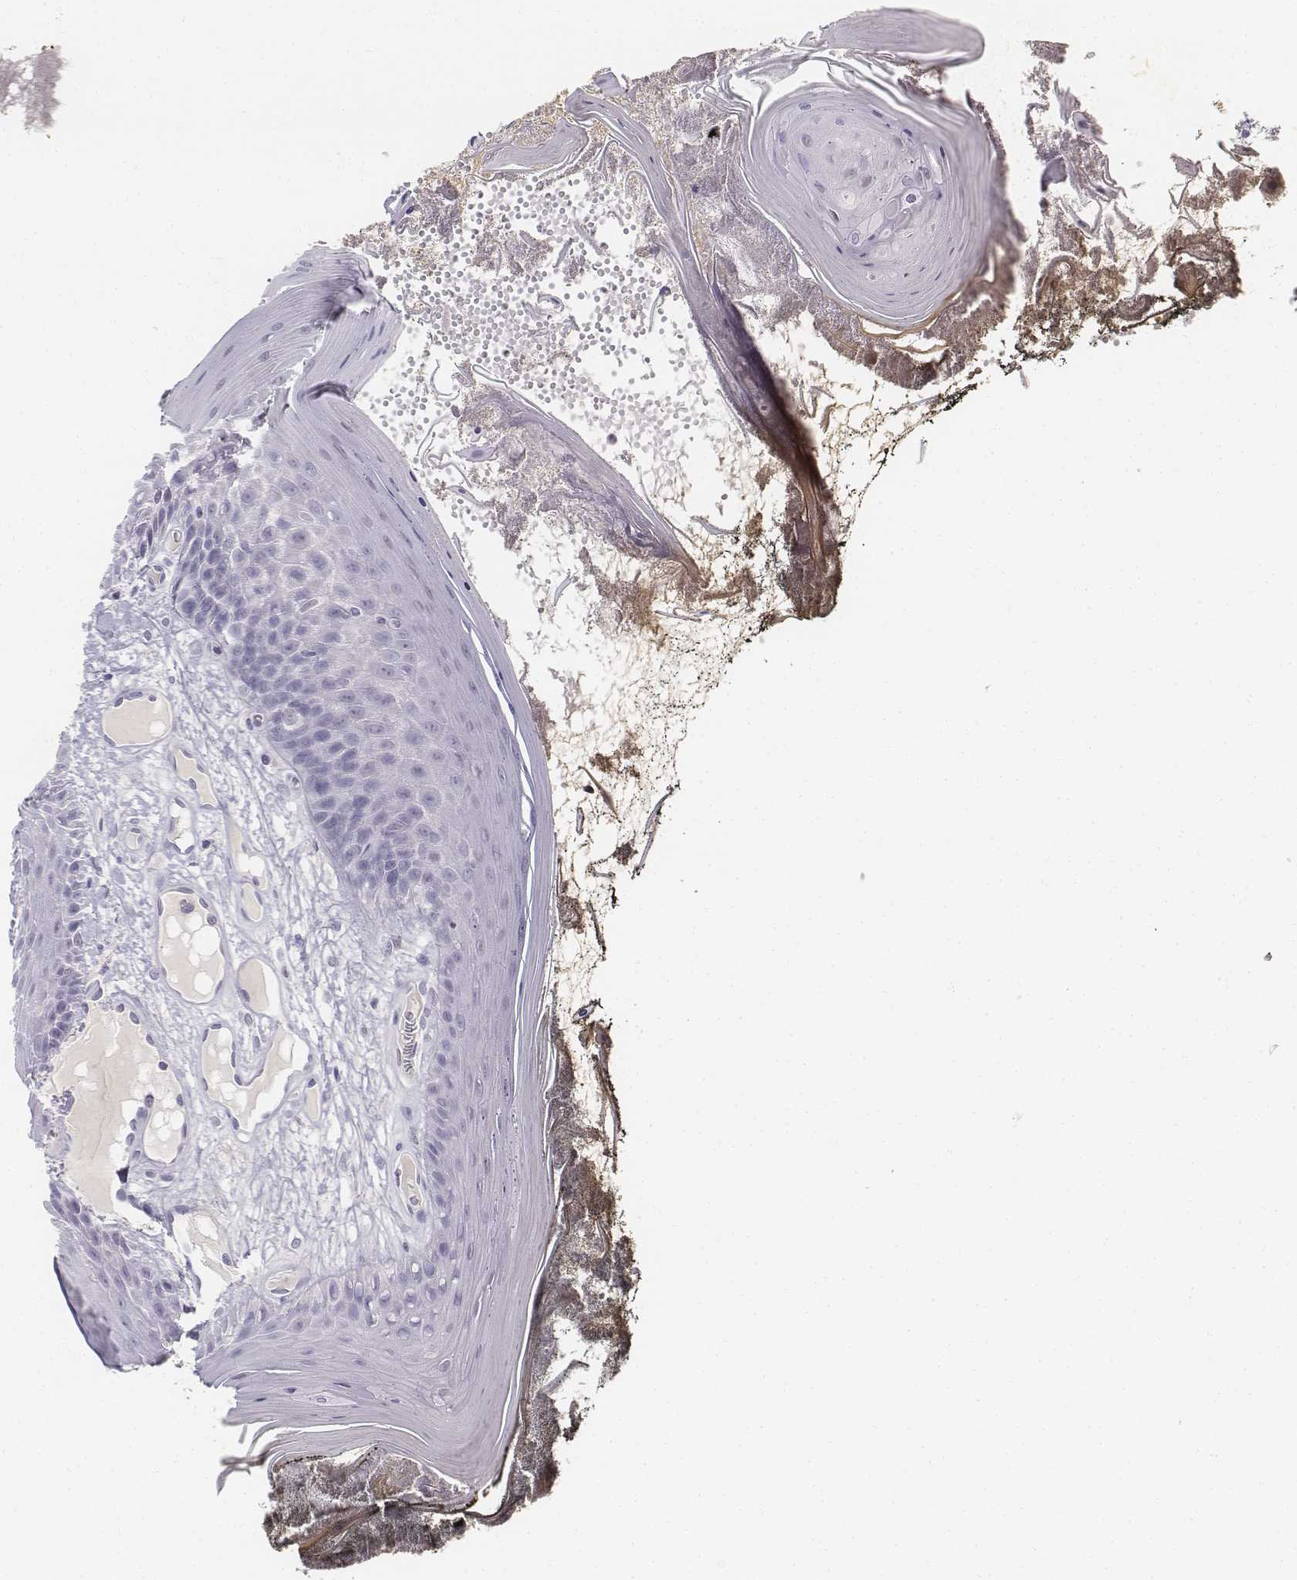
{"staining": {"intensity": "negative", "quantity": "none", "location": "none"}, "tissue": "oral mucosa", "cell_type": "Squamous epithelial cells", "image_type": "normal", "snomed": [{"axis": "morphology", "description": "Normal tissue, NOS"}, {"axis": "topography", "description": "Oral tissue"}], "caption": "IHC histopathology image of normal oral mucosa stained for a protein (brown), which shows no expression in squamous epithelial cells.", "gene": "UCN2", "patient": {"sex": "male", "age": 9}}